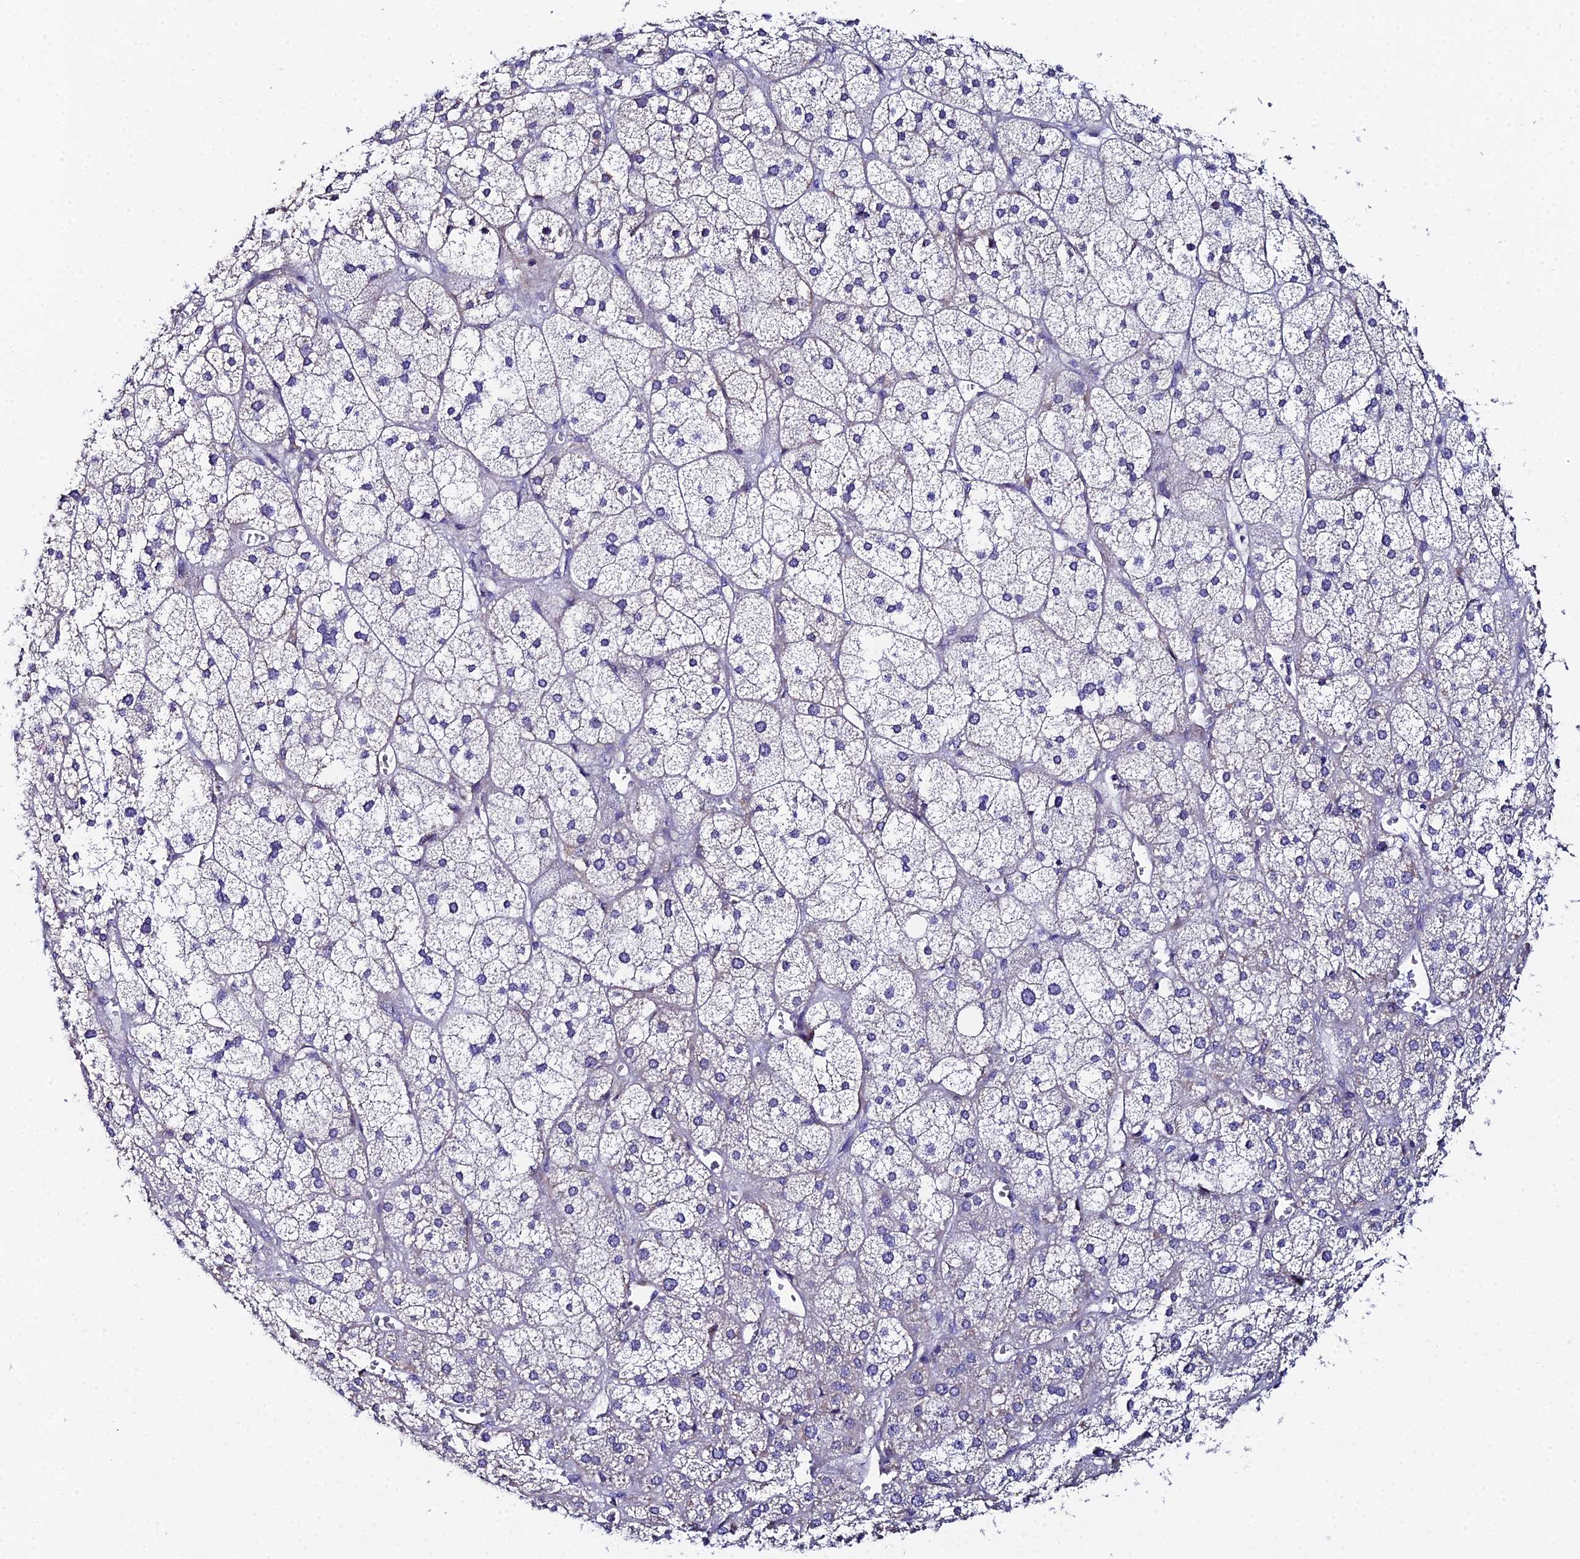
{"staining": {"intensity": "negative", "quantity": "none", "location": "none"}, "tissue": "adrenal gland", "cell_type": "Glandular cells", "image_type": "normal", "snomed": [{"axis": "morphology", "description": "Normal tissue, NOS"}, {"axis": "topography", "description": "Adrenal gland"}], "caption": "This is a photomicrograph of IHC staining of benign adrenal gland, which shows no staining in glandular cells.", "gene": "UBE2L3", "patient": {"sex": "female", "age": 61}}